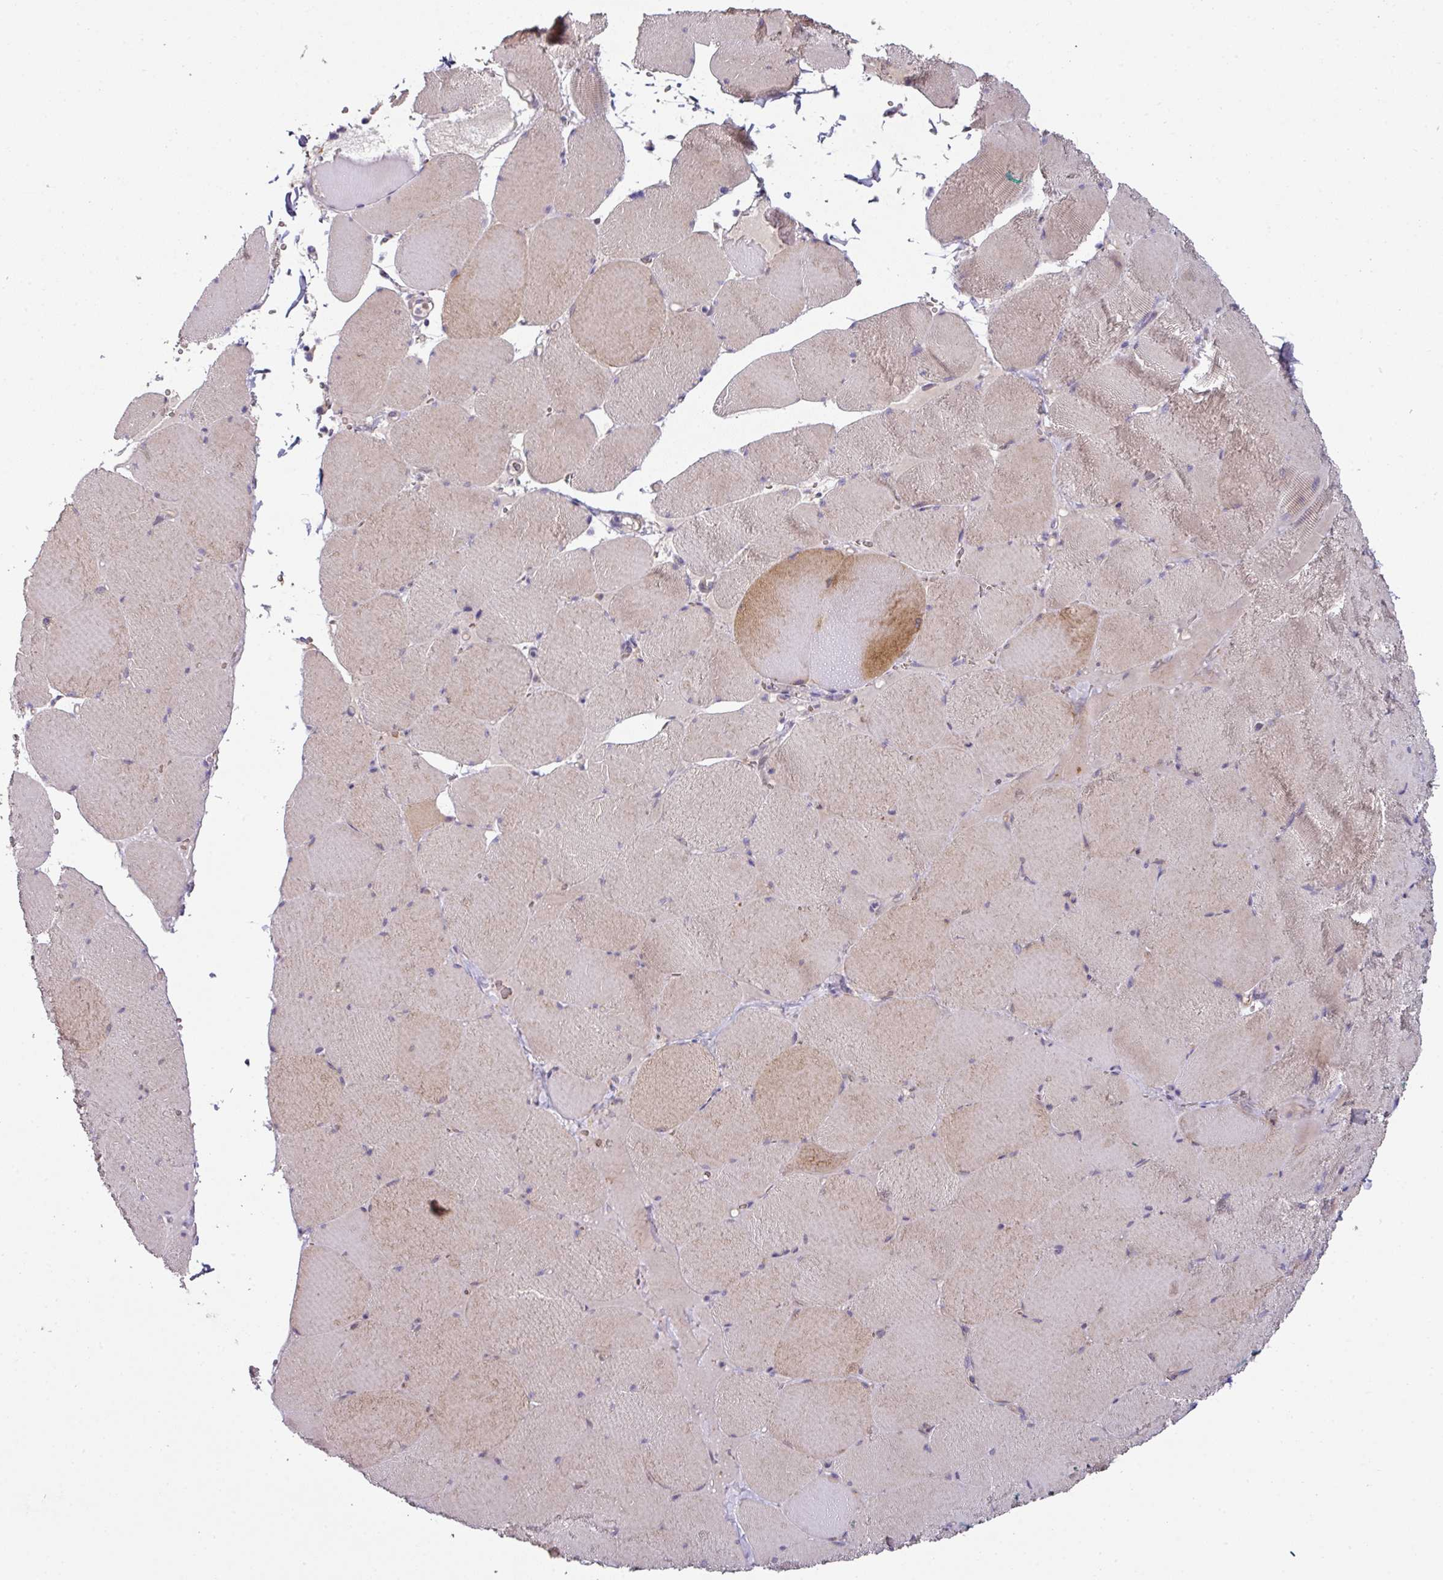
{"staining": {"intensity": "weak", "quantity": "<25%", "location": "cytoplasmic/membranous"}, "tissue": "skeletal muscle", "cell_type": "Myocytes", "image_type": "normal", "snomed": [{"axis": "morphology", "description": "Normal tissue, NOS"}, {"axis": "topography", "description": "Skeletal muscle"}, {"axis": "topography", "description": "Head-Neck"}], "caption": "Micrograph shows no significant protein positivity in myocytes of unremarkable skeletal muscle. (DAB immunohistochemistry, high magnification).", "gene": "SLAMF6", "patient": {"sex": "male", "age": 66}}